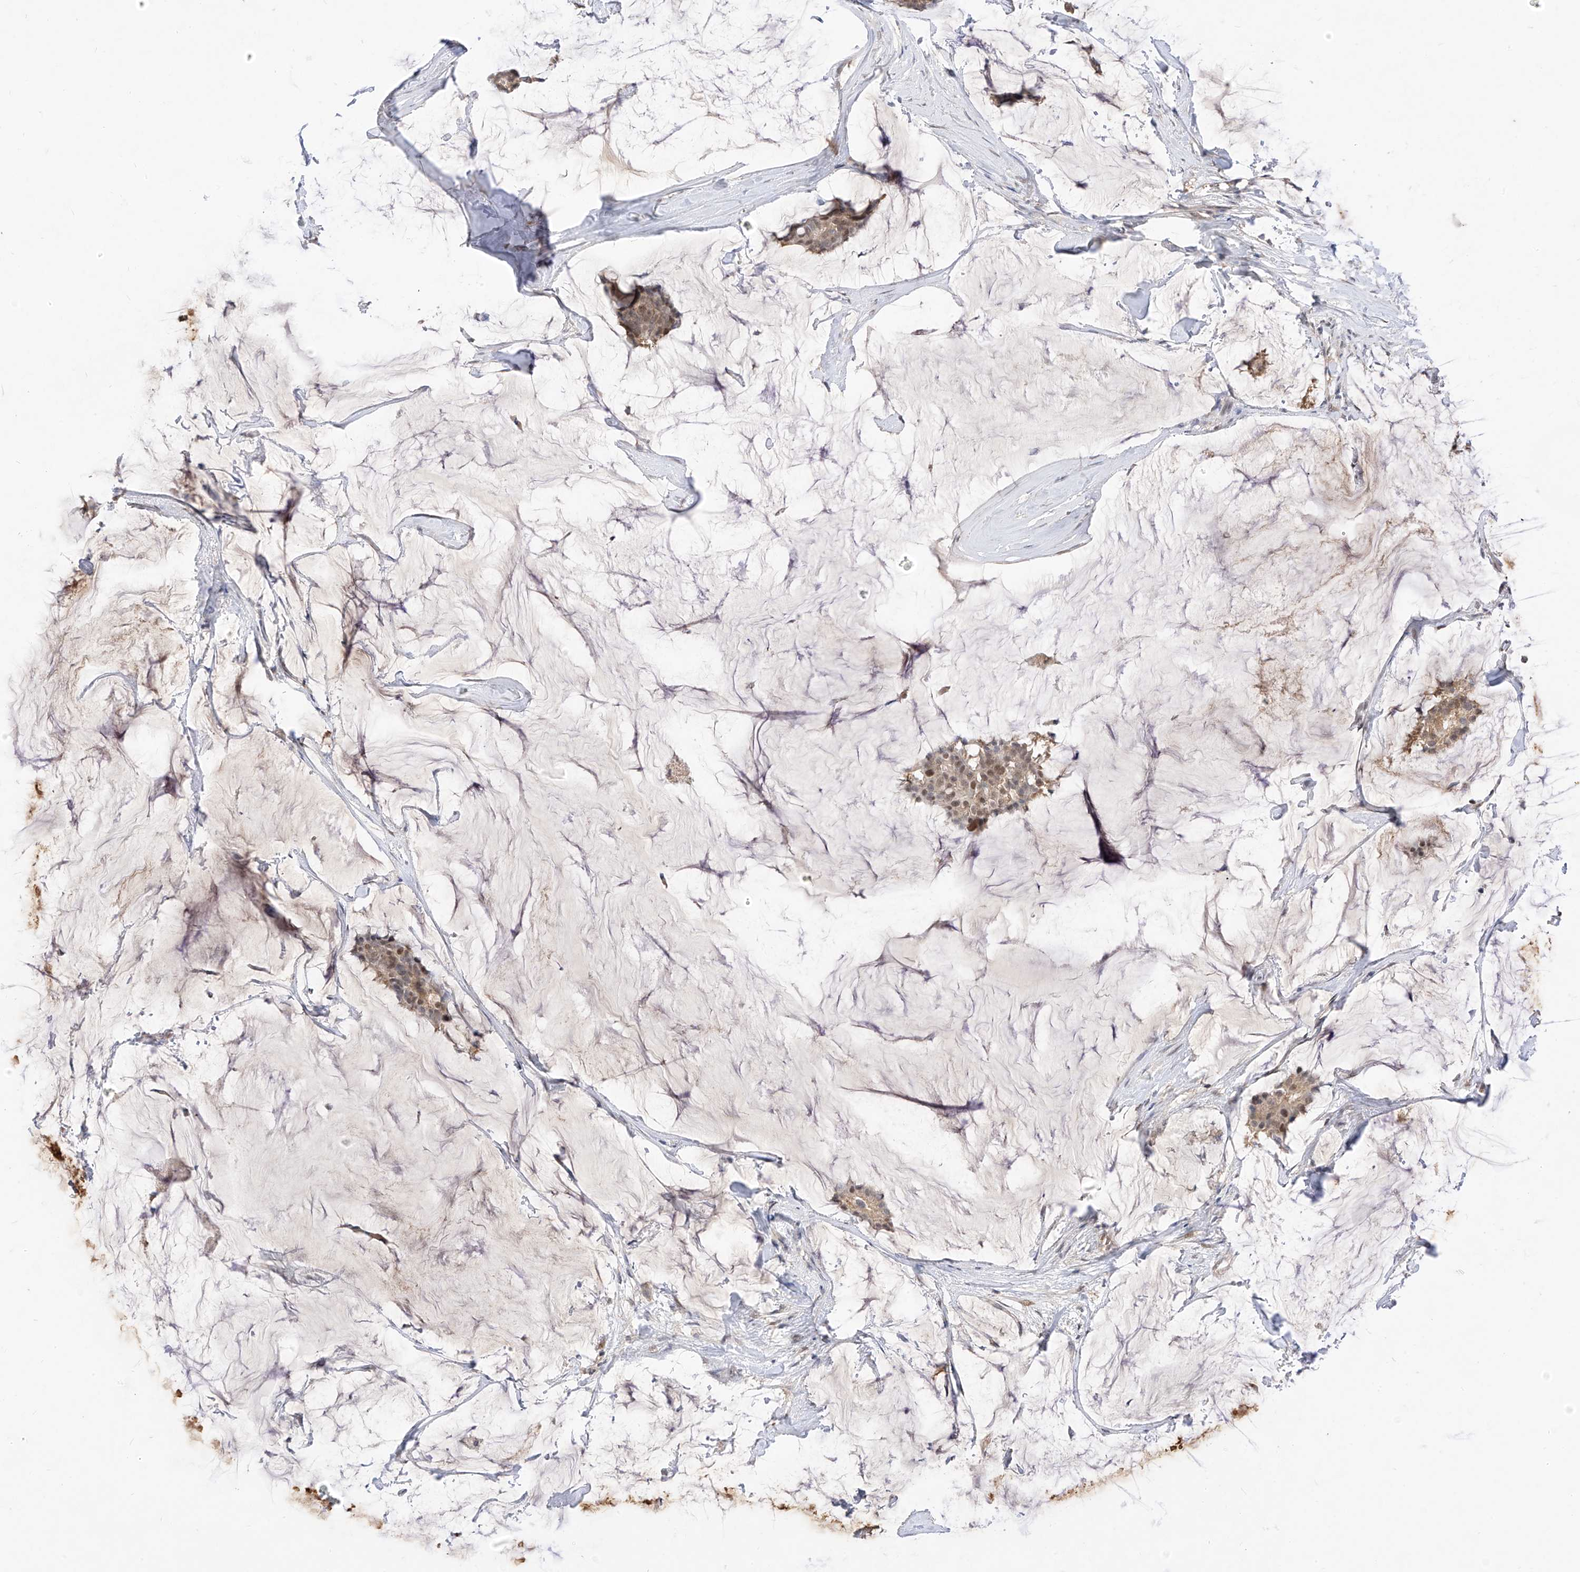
{"staining": {"intensity": "moderate", "quantity": "25%-75%", "location": "cytoplasmic/membranous,nuclear"}, "tissue": "breast cancer", "cell_type": "Tumor cells", "image_type": "cancer", "snomed": [{"axis": "morphology", "description": "Duct carcinoma"}, {"axis": "topography", "description": "Breast"}], "caption": "A brown stain highlights moderate cytoplasmic/membranous and nuclear positivity of a protein in human breast infiltrating ductal carcinoma tumor cells.", "gene": "MRTFA", "patient": {"sex": "female", "age": 93}}